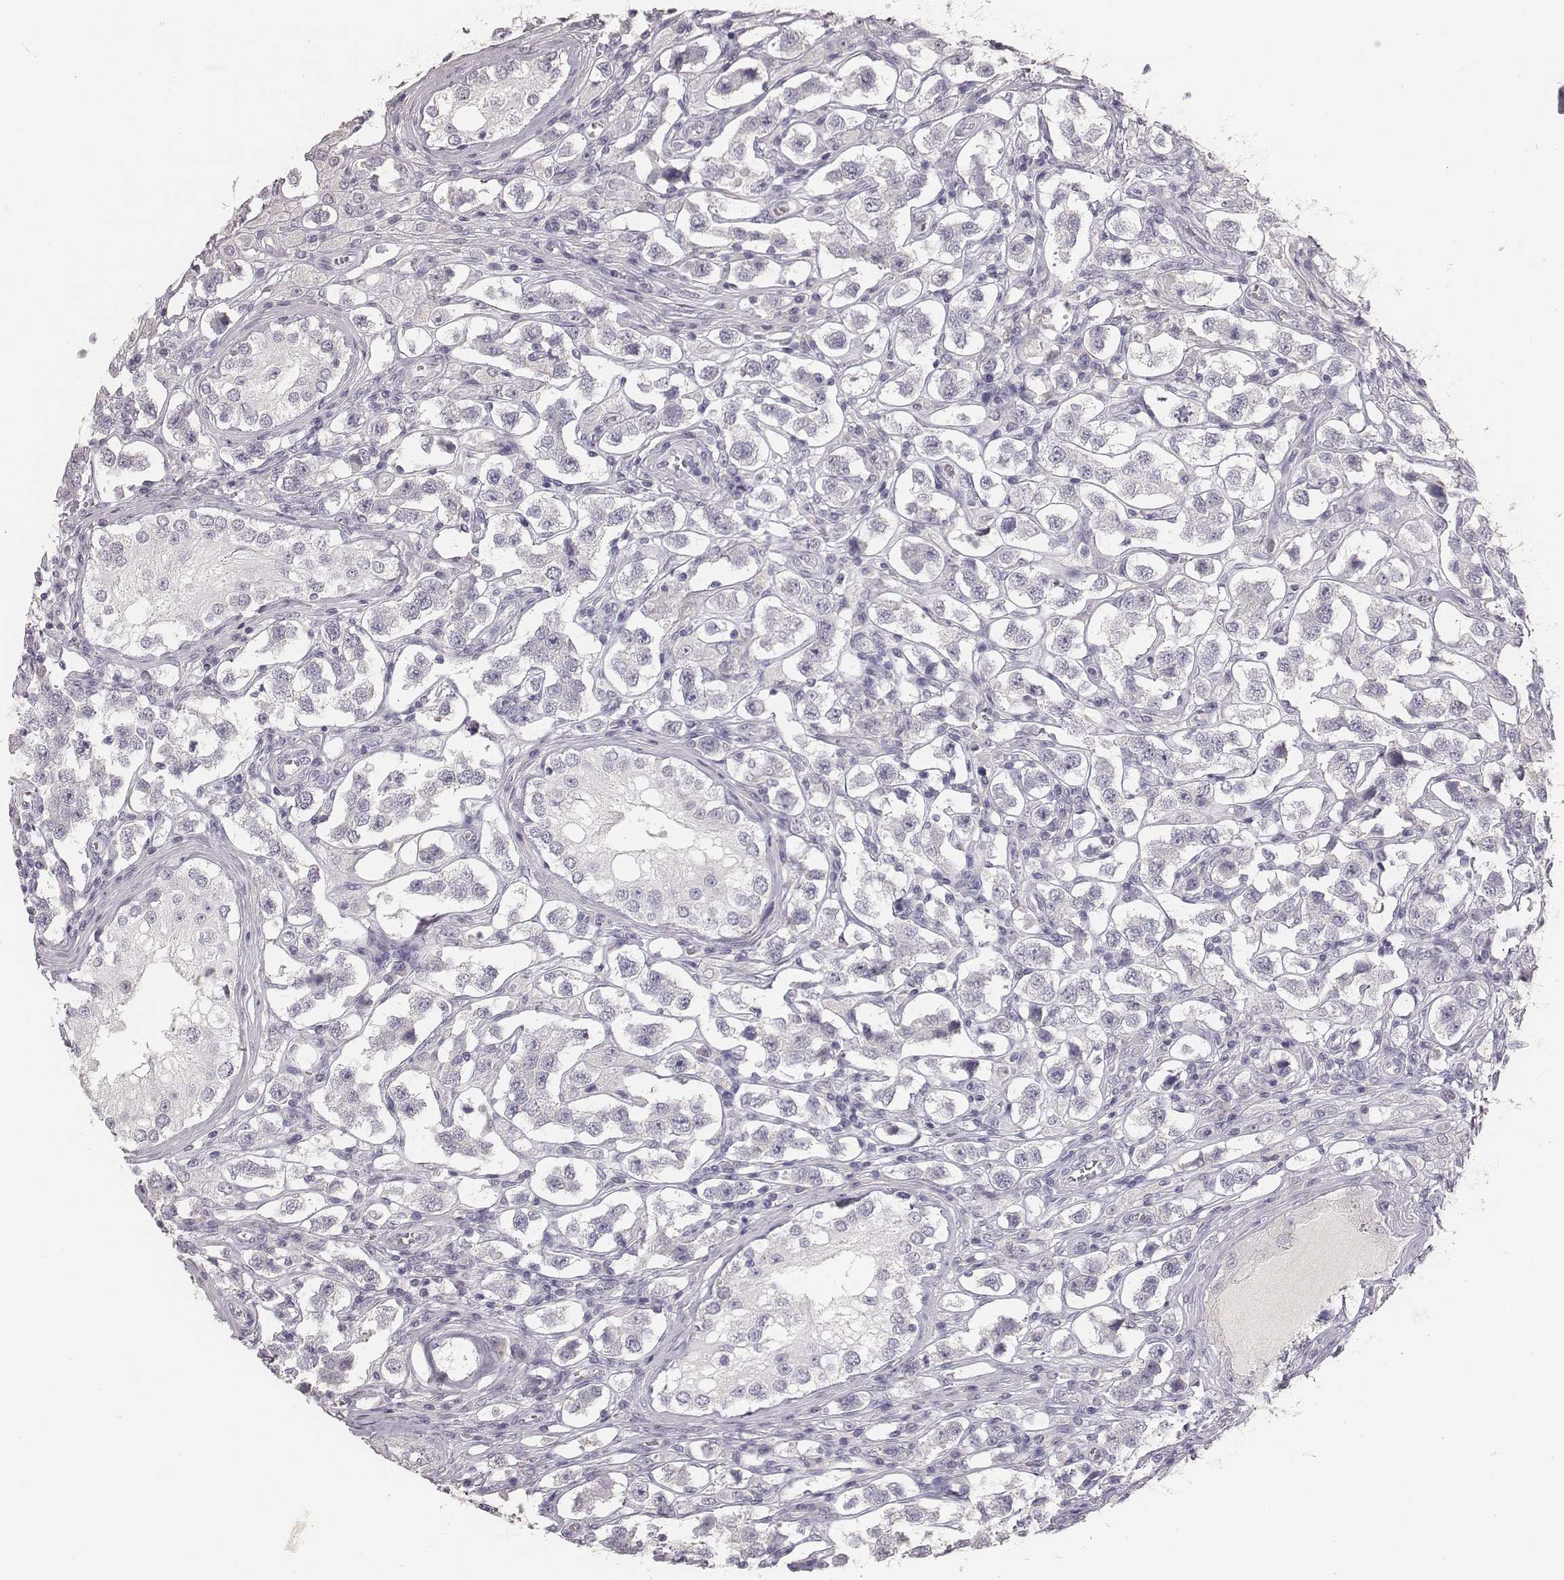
{"staining": {"intensity": "negative", "quantity": "none", "location": "none"}, "tissue": "testis cancer", "cell_type": "Tumor cells", "image_type": "cancer", "snomed": [{"axis": "morphology", "description": "Seminoma, NOS"}, {"axis": "topography", "description": "Testis"}], "caption": "The micrograph reveals no significant expression in tumor cells of testis cancer (seminoma).", "gene": "MYH6", "patient": {"sex": "male", "age": 37}}